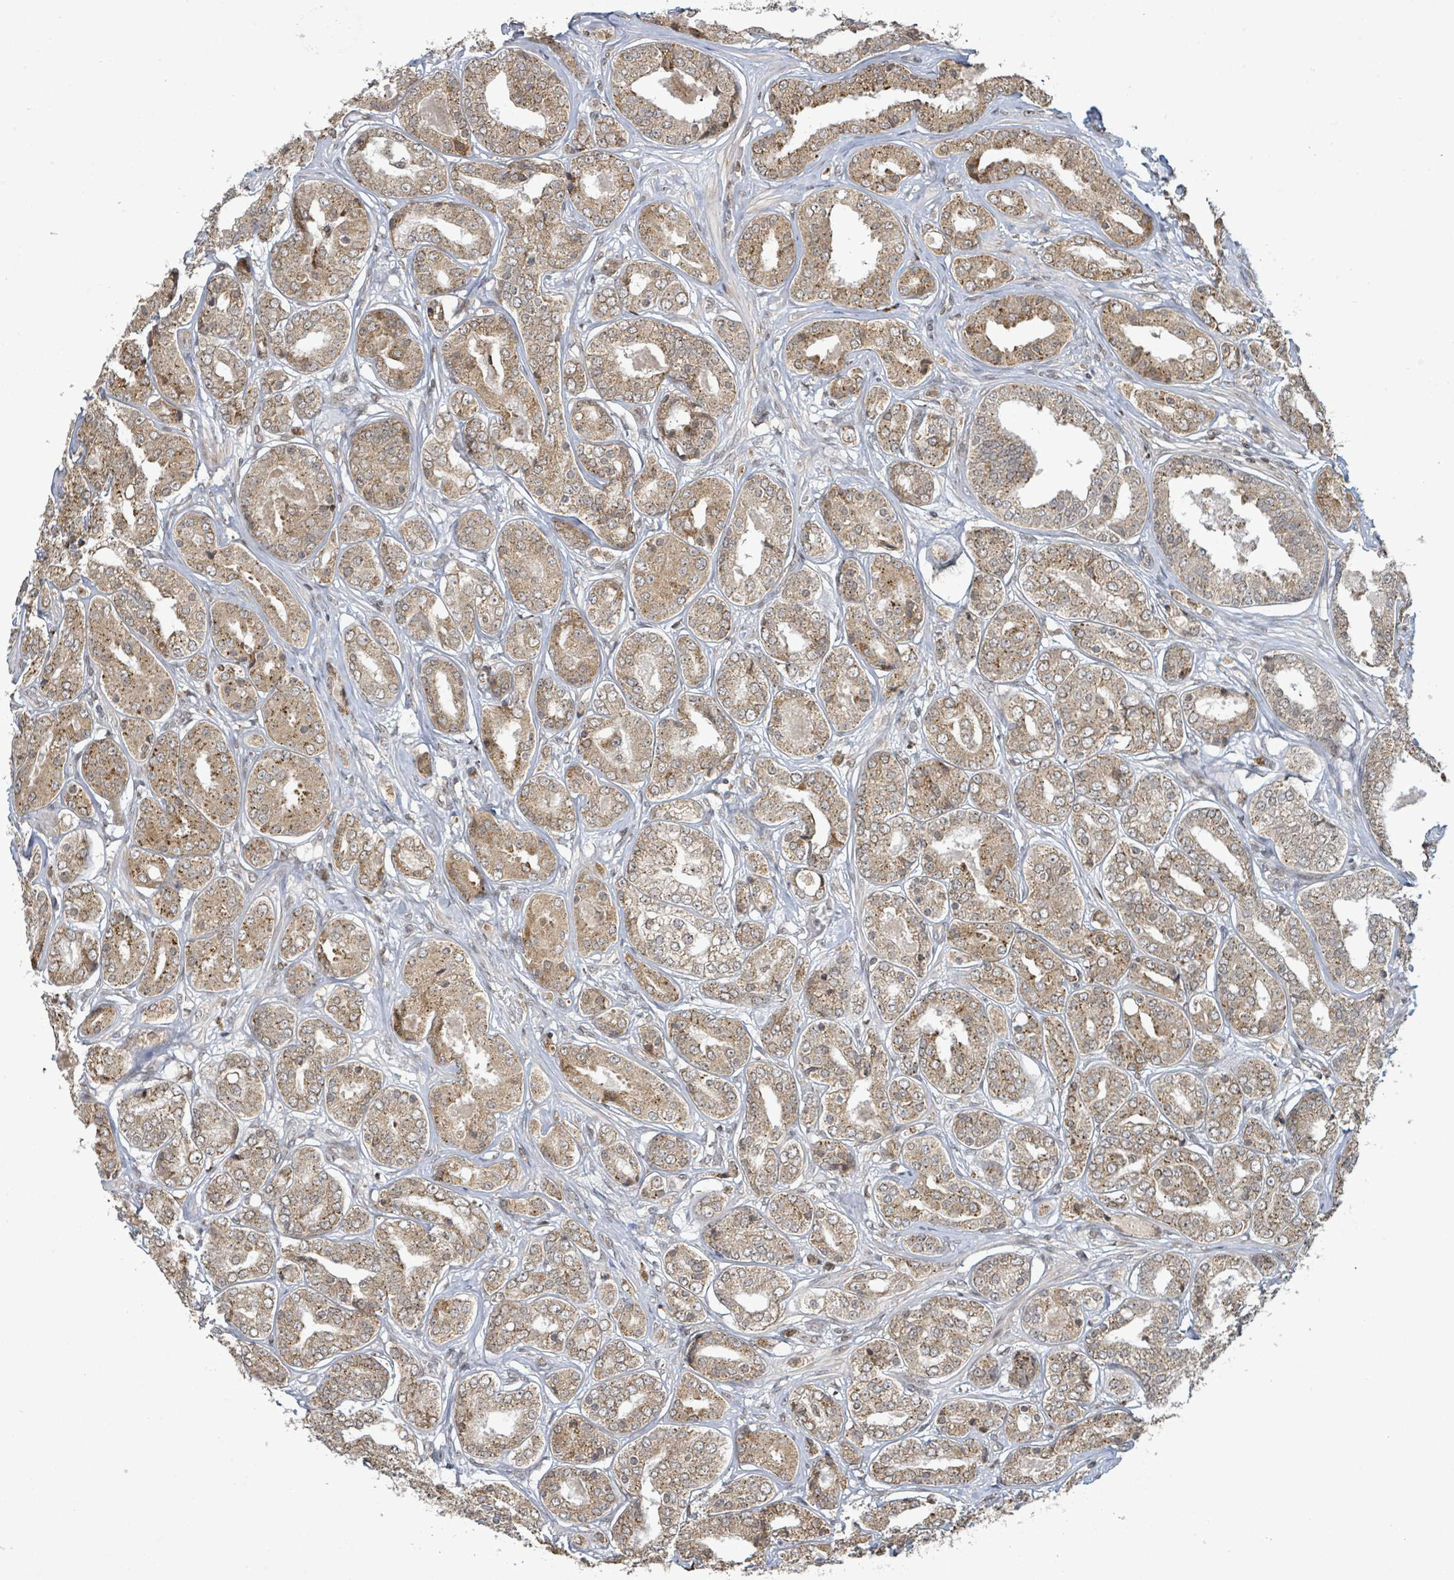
{"staining": {"intensity": "moderate", "quantity": ">75%", "location": "cytoplasmic/membranous,nuclear"}, "tissue": "prostate cancer", "cell_type": "Tumor cells", "image_type": "cancer", "snomed": [{"axis": "morphology", "description": "Adenocarcinoma, High grade"}, {"axis": "topography", "description": "Prostate"}], "caption": "Immunohistochemical staining of human prostate high-grade adenocarcinoma reveals medium levels of moderate cytoplasmic/membranous and nuclear staining in approximately >75% of tumor cells. Using DAB (3,3'-diaminobenzidine) (brown) and hematoxylin (blue) stains, captured at high magnification using brightfield microscopy.", "gene": "SBF2", "patient": {"sex": "male", "age": 63}}